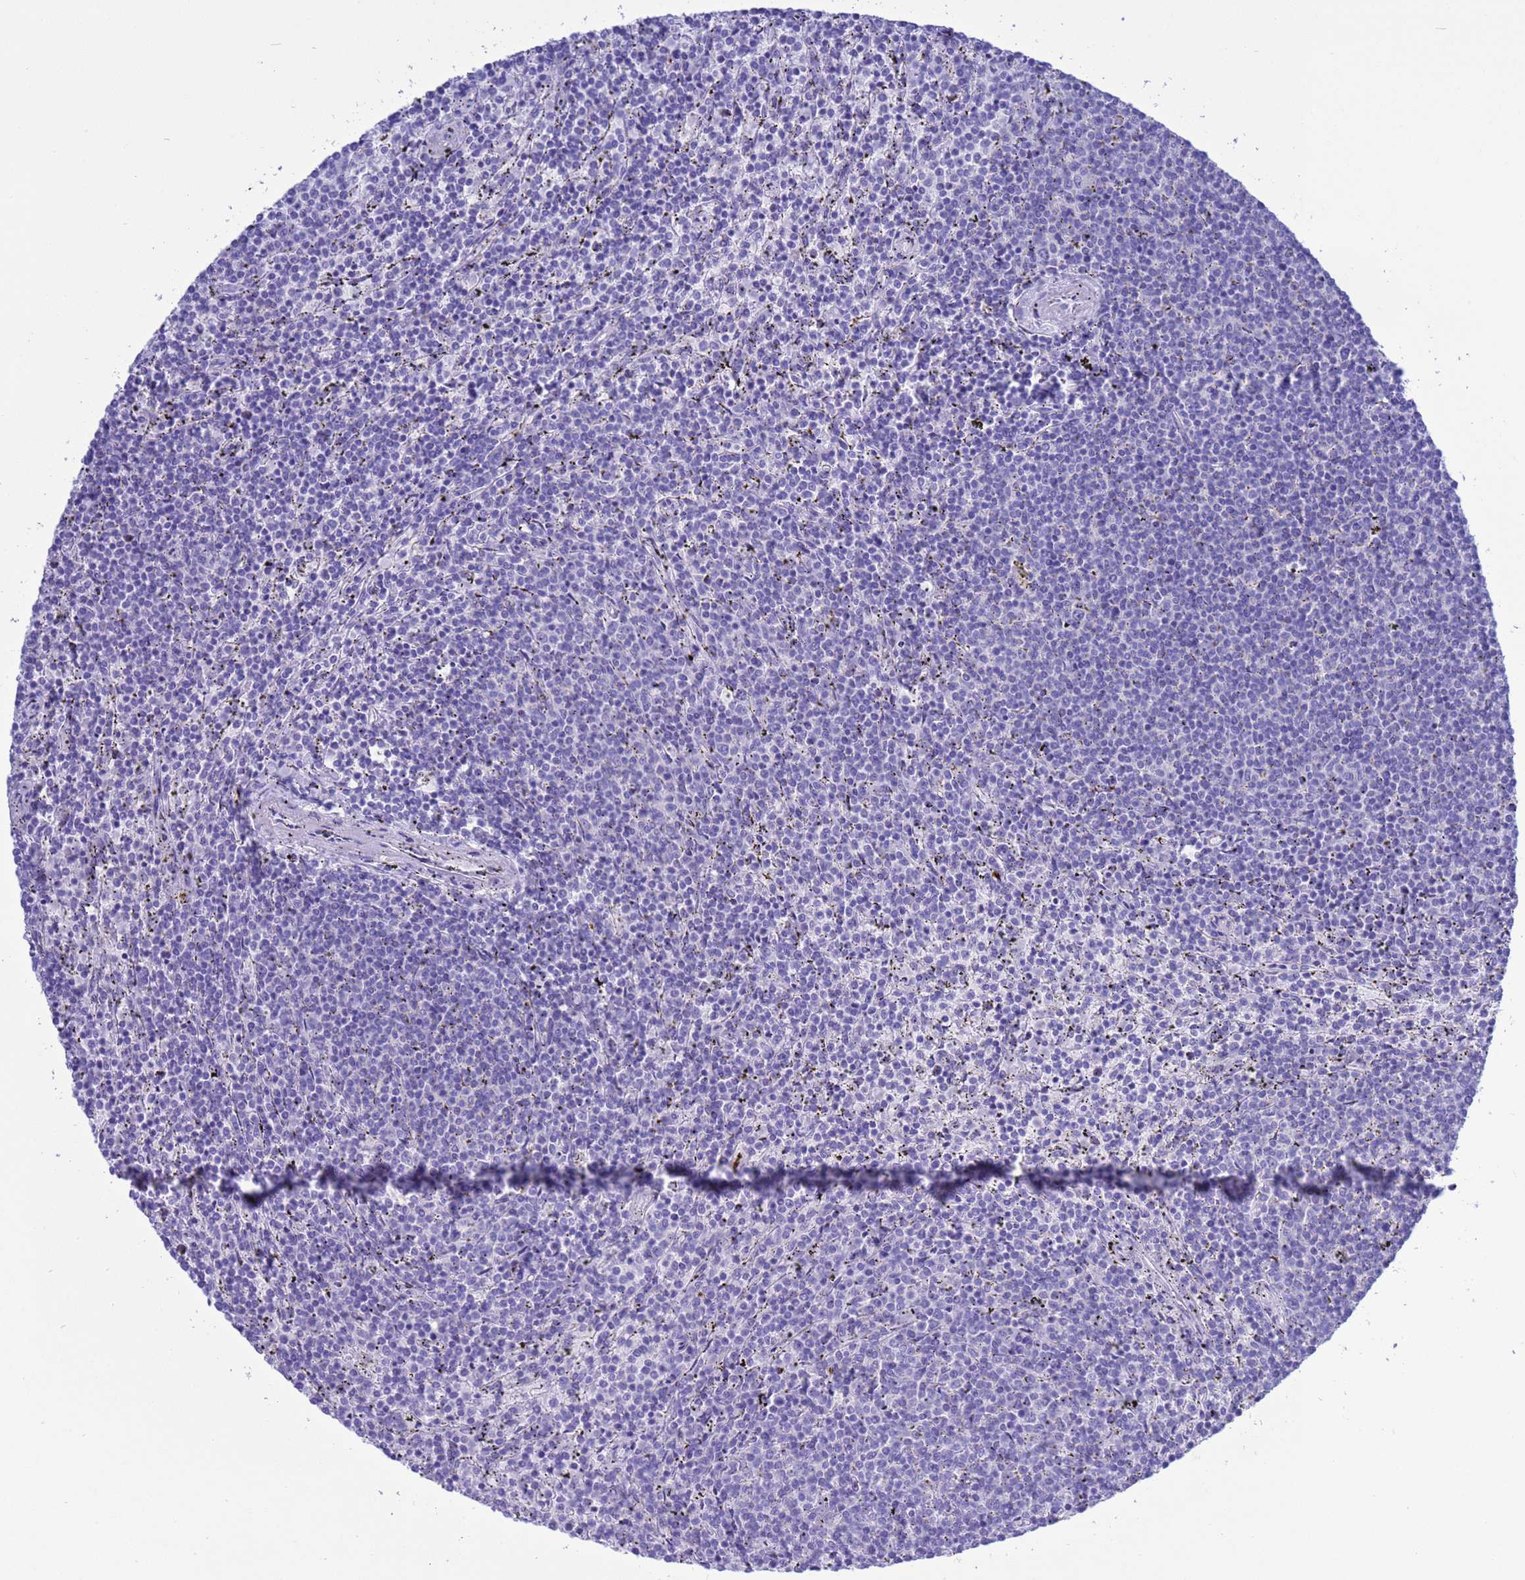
{"staining": {"intensity": "negative", "quantity": "none", "location": "none"}, "tissue": "lymphoma", "cell_type": "Tumor cells", "image_type": "cancer", "snomed": [{"axis": "morphology", "description": "Malignant lymphoma, non-Hodgkin's type, Low grade"}, {"axis": "topography", "description": "Spleen"}], "caption": "Immunohistochemical staining of malignant lymphoma, non-Hodgkin's type (low-grade) reveals no significant expression in tumor cells.", "gene": "GSTM1", "patient": {"sex": "female", "age": 50}}